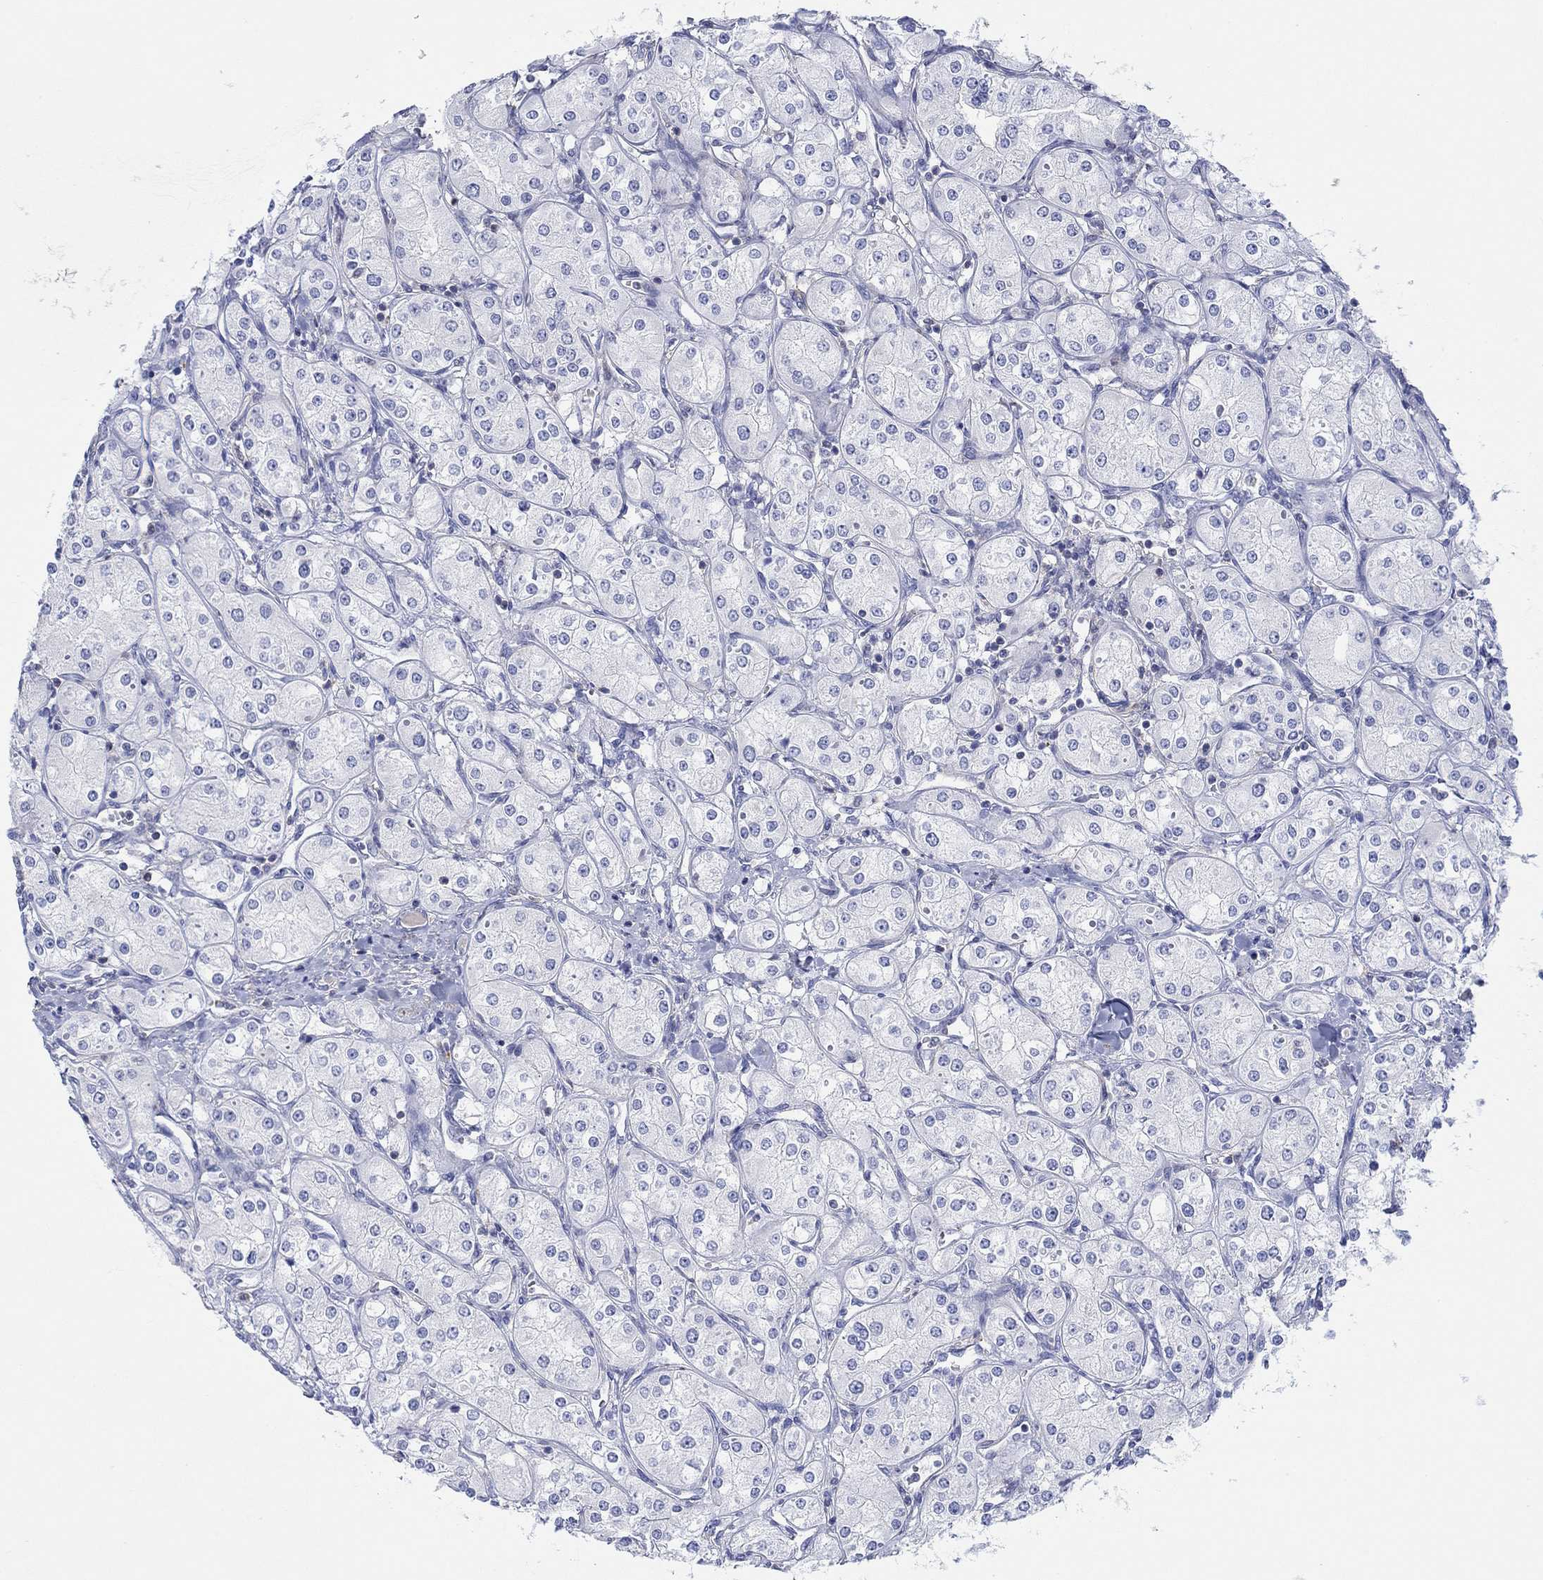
{"staining": {"intensity": "negative", "quantity": "none", "location": "none"}, "tissue": "renal cancer", "cell_type": "Tumor cells", "image_type": "cancer", "snomed": [{"axis": "morphology", "description": "Adenocarcinoma, NOS"}, {"axis": "topography", "description": "Kidney"}], "caption": "This is a image of IHC staining of renal adenocarcinoma, which shows no positivity in tumor cells.", "gene": "PPIL6", "patient": {"sex": "male", "age": 77}}